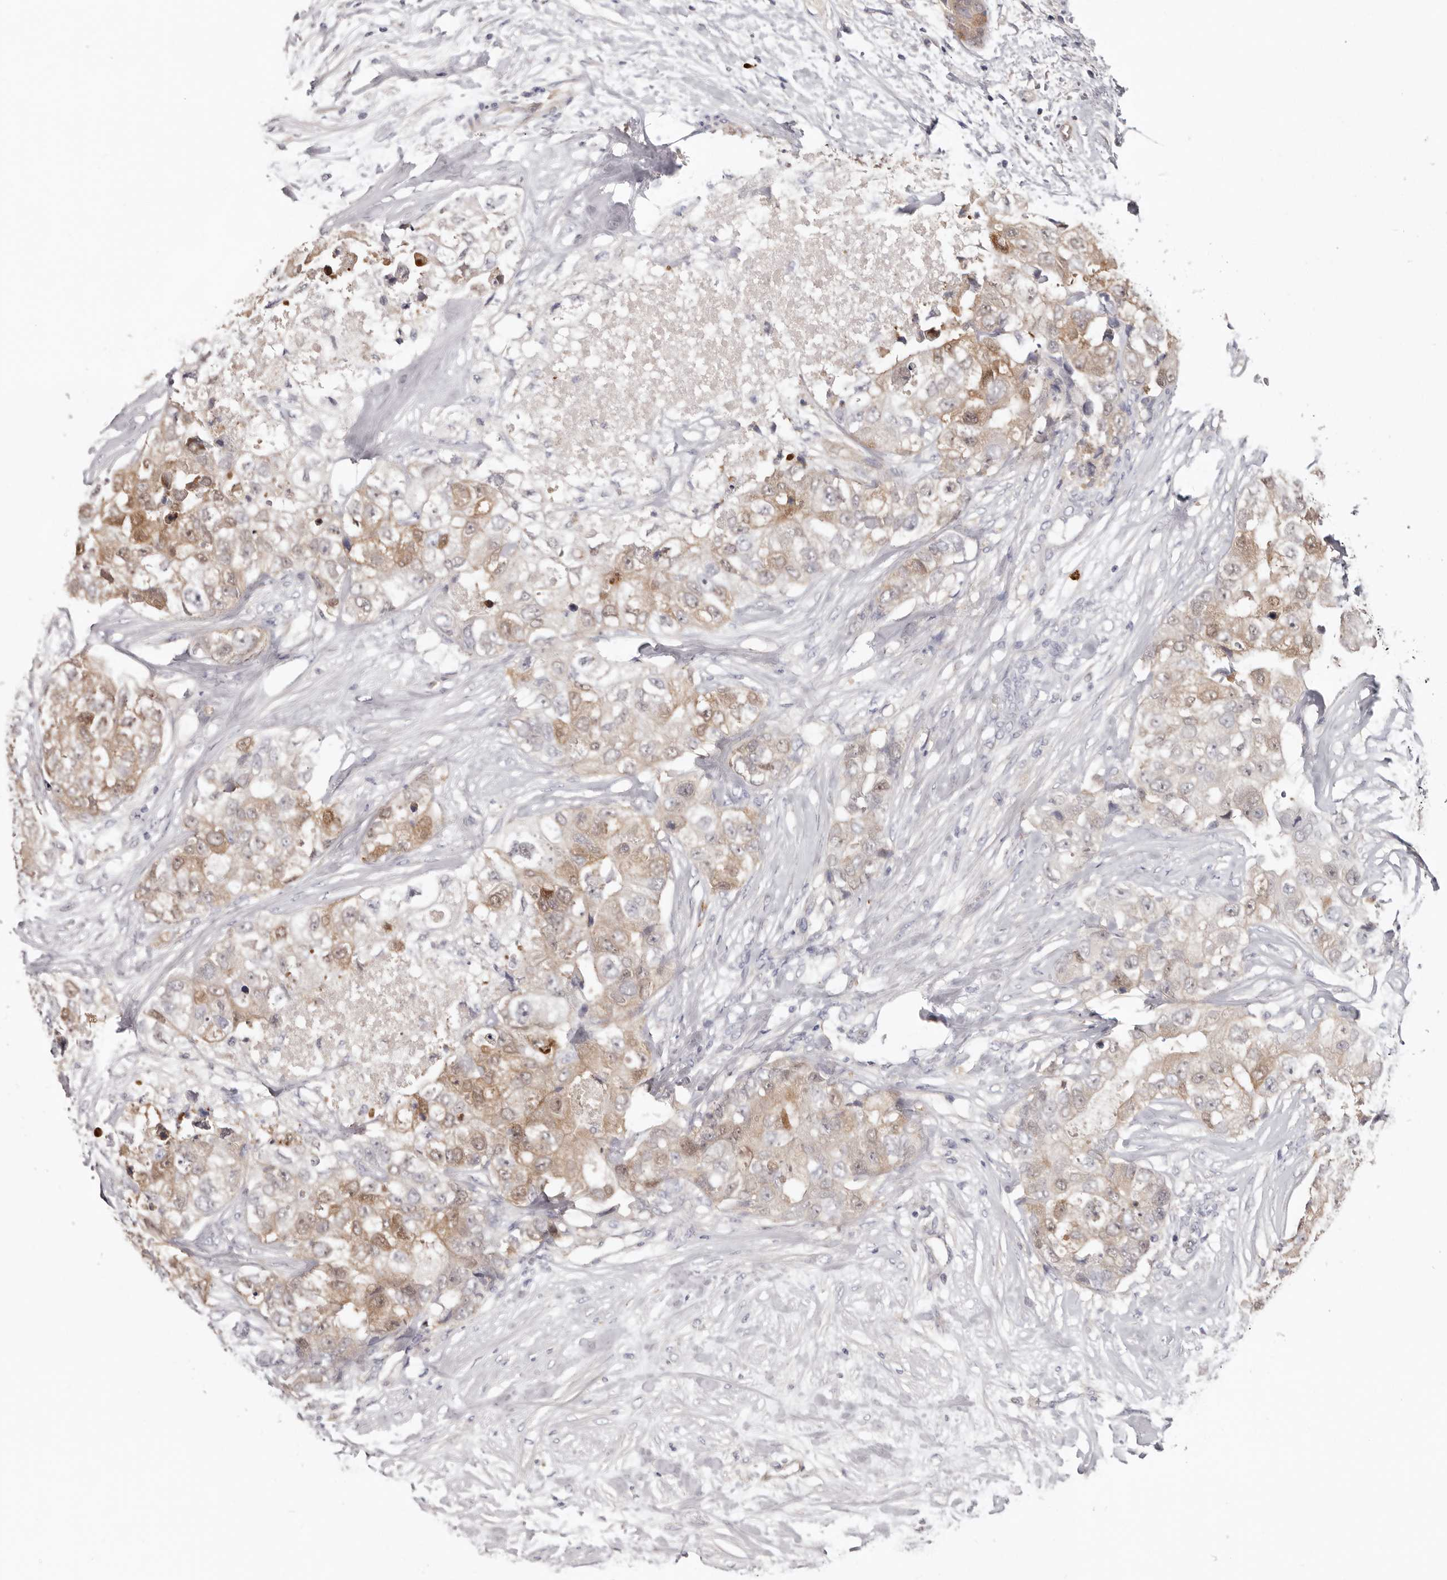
{"staining": {"intensity": "moderate", "quantity": ">75%", "location": "cytoplasmic/membranous,nuclear"}, "tissue": "breast cancer", "cell_type": "Tumor cells", "image_type": "cancer", "snomed": [{"axis": "morphology", "description": "Duct carcinoma"}, {"axis": "topography", "description": "Breast"}], "caption": "A micrograph of breast cancer (infiltrating ductal carcinoma) stained for a protein exhibits moderate cytoplasmic/membranous and nuclear brown staining in tumor cells.", "gene": "PKDCC", "patient": {"sex": "female", "age": 62}}